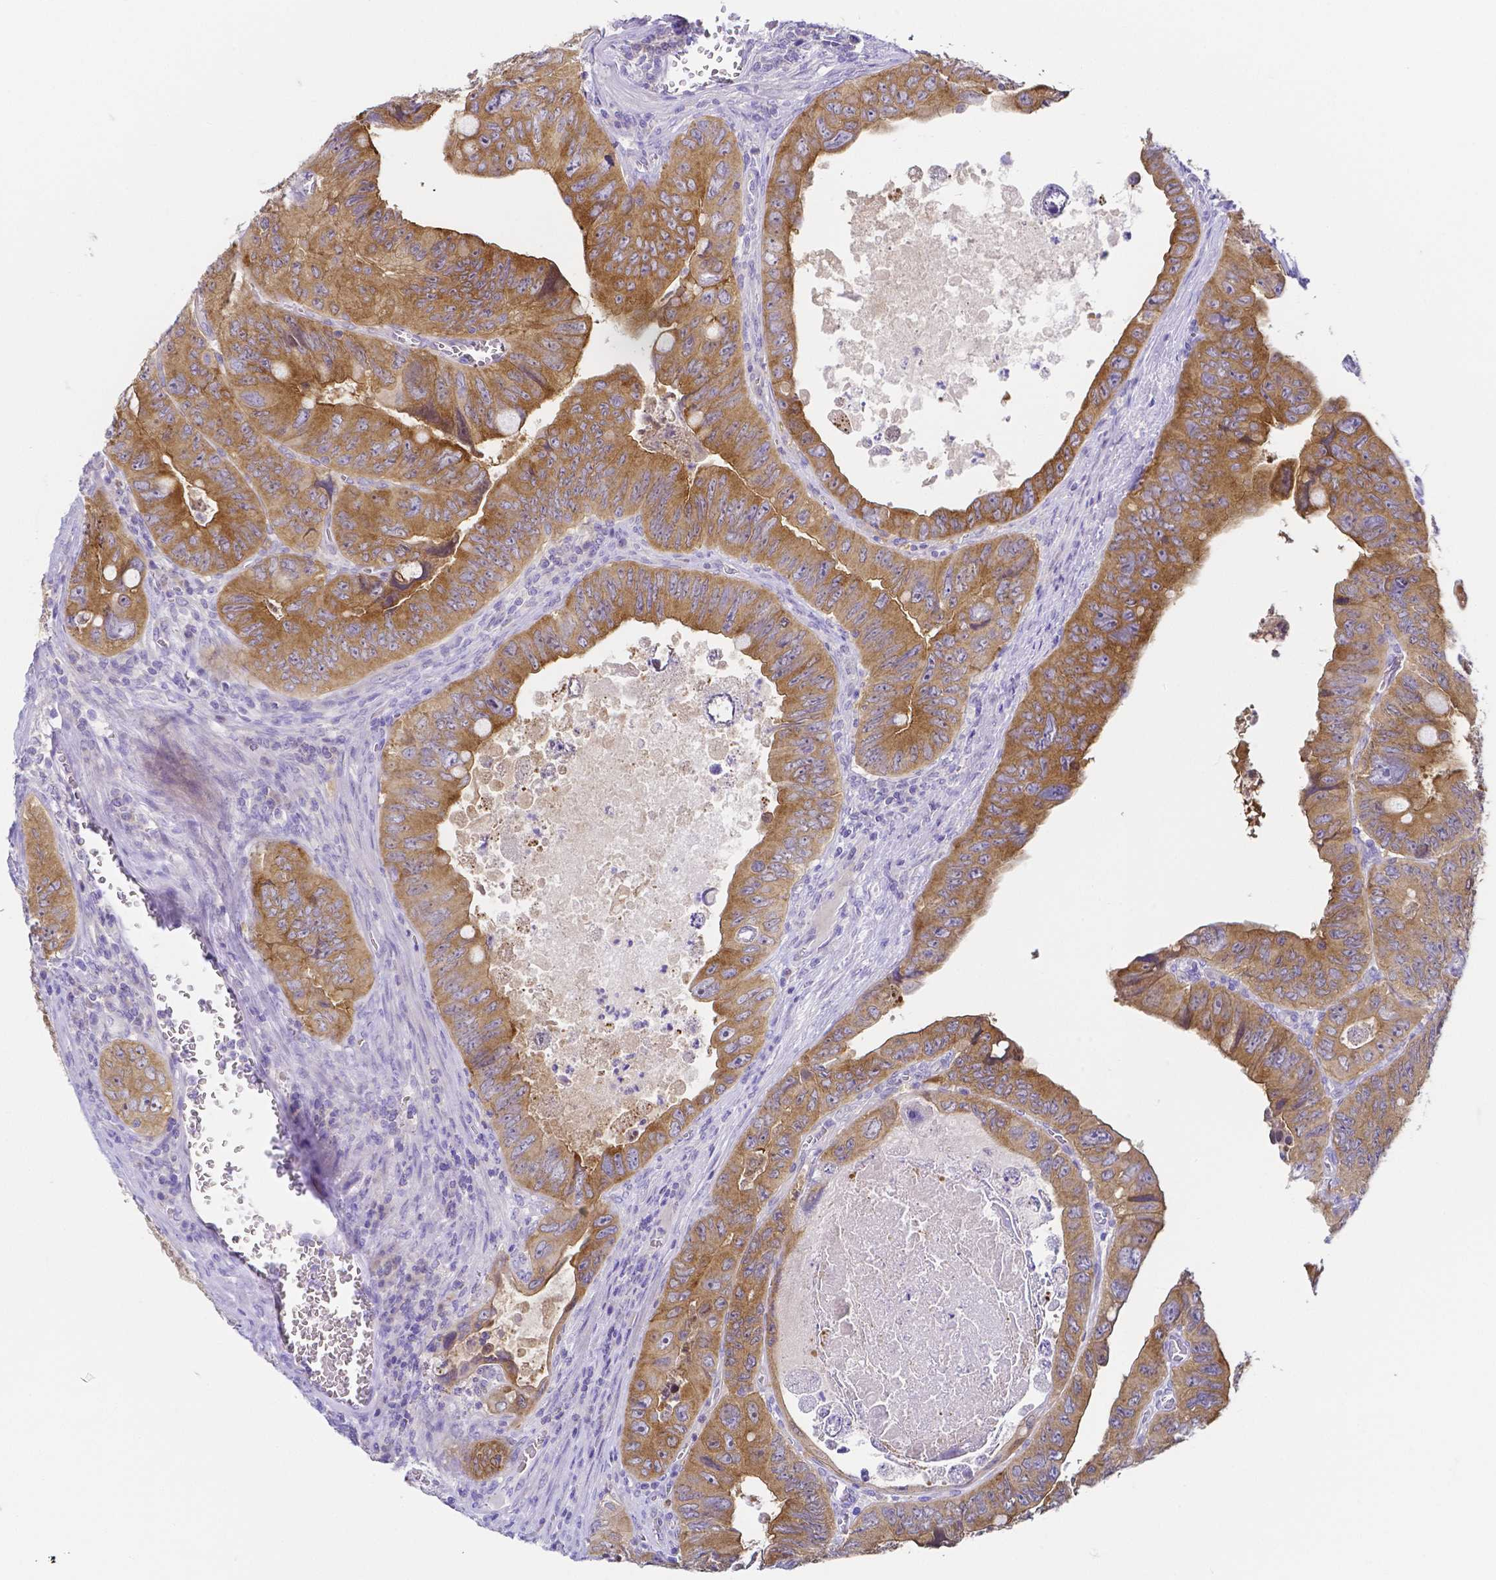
{"staining": {"intensity": "moderate", "quantity": ">75%", "location": "cytoplasmic/membranous"}, "tissue": "colorectal cancer", "cell_type": "Tumor cells", "image_type": "cancer", "snomed": [{"axis": "morphology", "description": "Adenocarcinoma, NOS"}, {"axis": "topography", "description": "Colon"}], "caption": "Colorectal cancer stained for a protein reveals moderate cytoplasmic/membranous positivity in tumor cells.", "gene": "PKP3", "patient": {"sex": "female", "age": 84}}